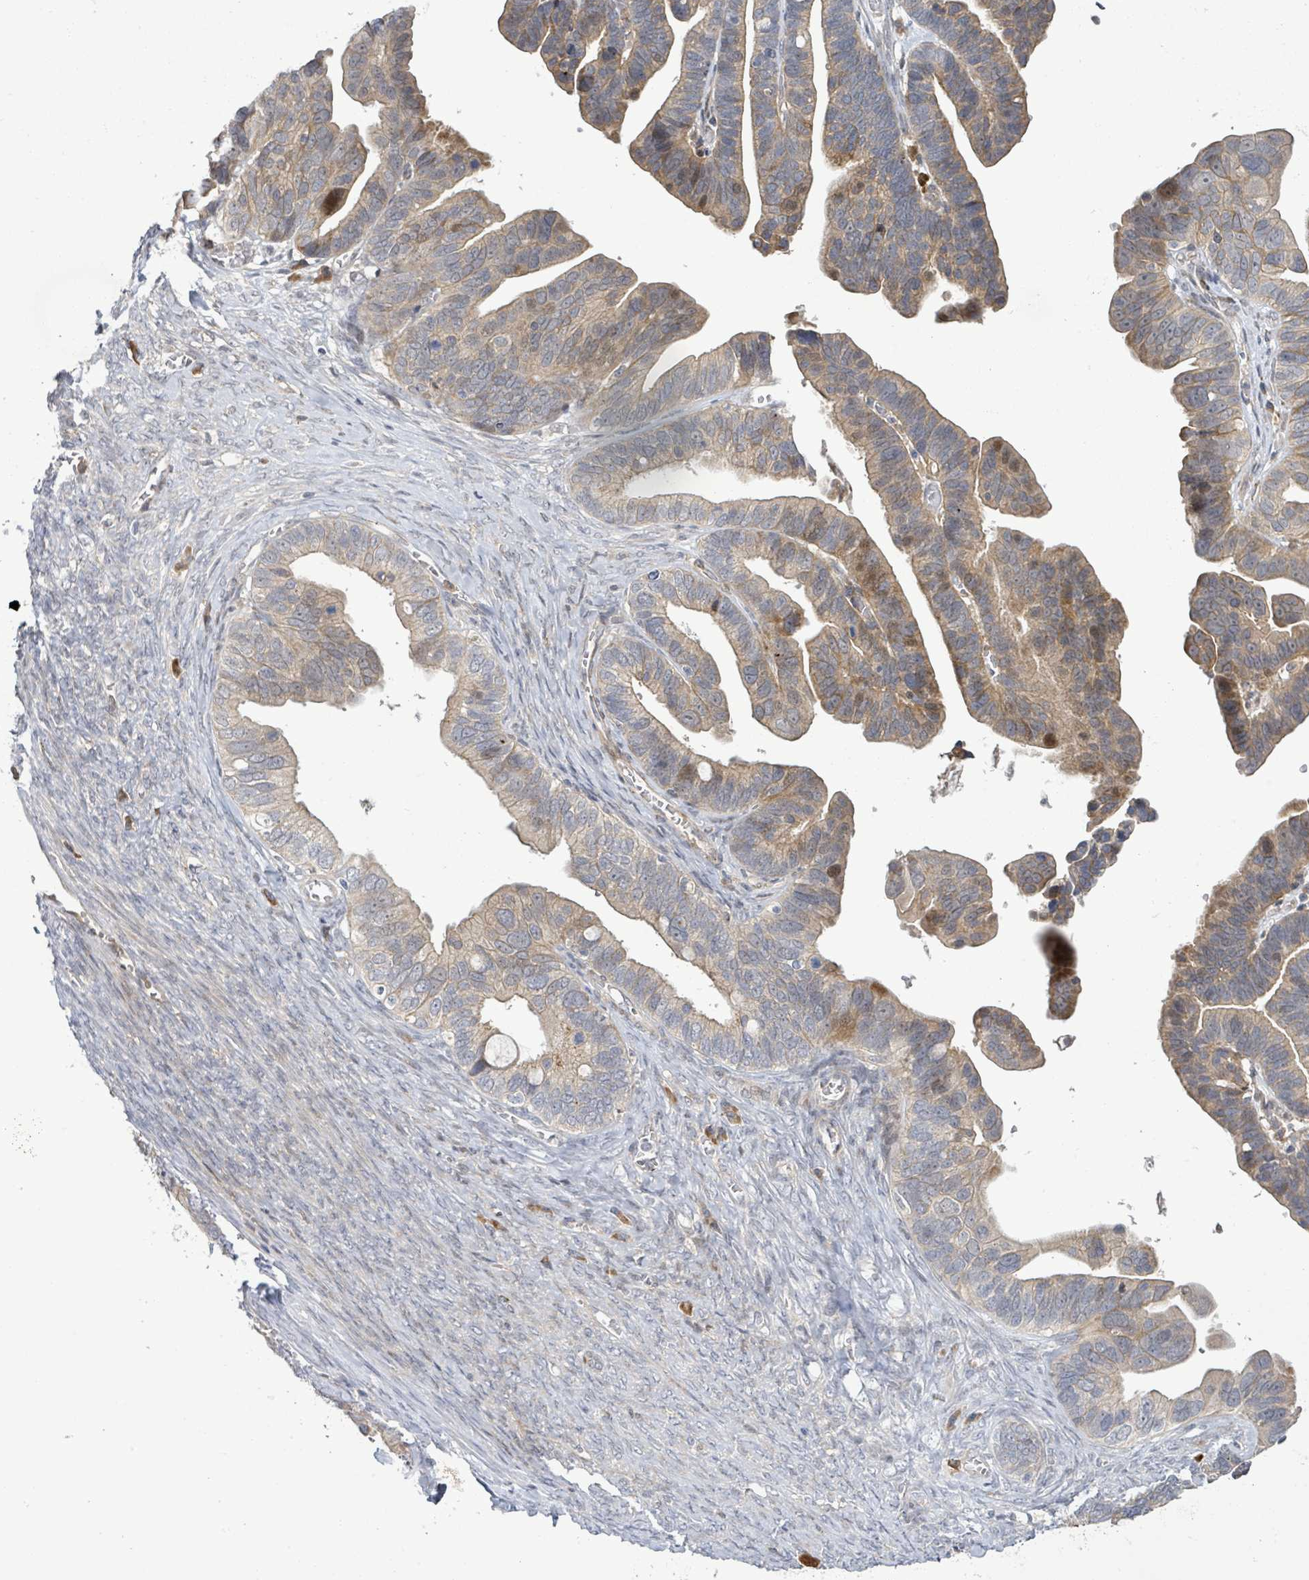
{"staining": {"intensity": "weak", "quantity": "25%-75%", "location": "cytoplasmic/membranous"}, "tissue": "ovarian cancer", "cell_type": "Tumor cells", "image_type": "cancer", "snomed": [{"axis": "morphology", "description": "Cystadenocarcinoma, serous, NOS"}, {"axis": "topography", "description": "Ovary"}], "caption": "Human serous cystadenocarcinoma (ovarian) stained with a brown dye shows weak cytoplasmic/membranous positive staining in about 25%-75% of tumor cells.", "gene": "SLIT3", "patient": {"sex": "female", "age": 56}}